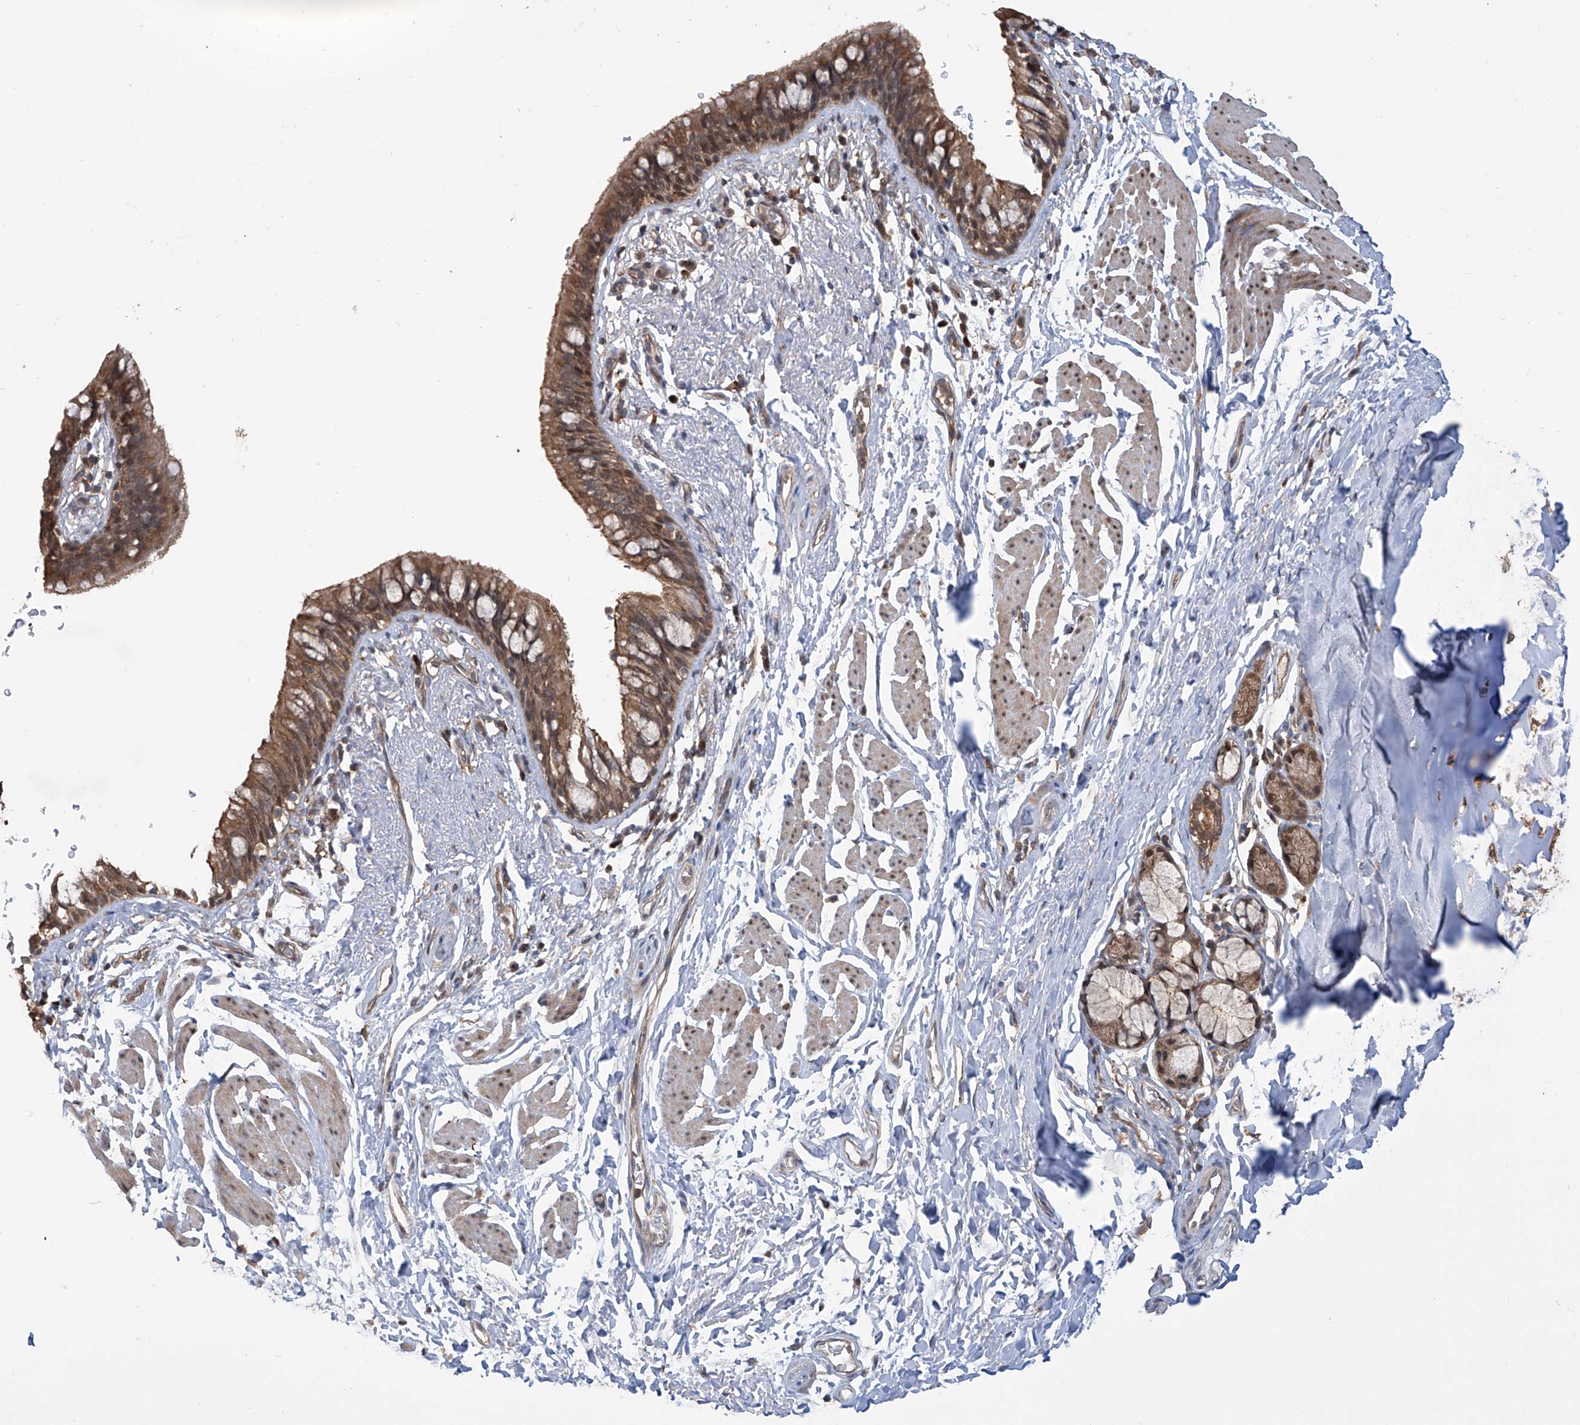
{"staining": {"intensity": "moderate", "quantity": ">75%", "location": "cytoplasmic/membranous,nuclear"}, "tissue": "bronchus", "cell_type": "Respiratory epithelial cells", "image_type": "normal", "snomed": [{"axis": "morphology", "description": "Normal tissue, NOS"}, {"axis": "topography", "description": "Cartilage tissue"}, {"axis": "topography", "description": "Bronchus"}], "caption": "Bronchus stained with a protein marker displays moderate staining in respiratory epithelial cells.", "gene": "HOXC8", "patient": {"sex": "female", "age": 36}}